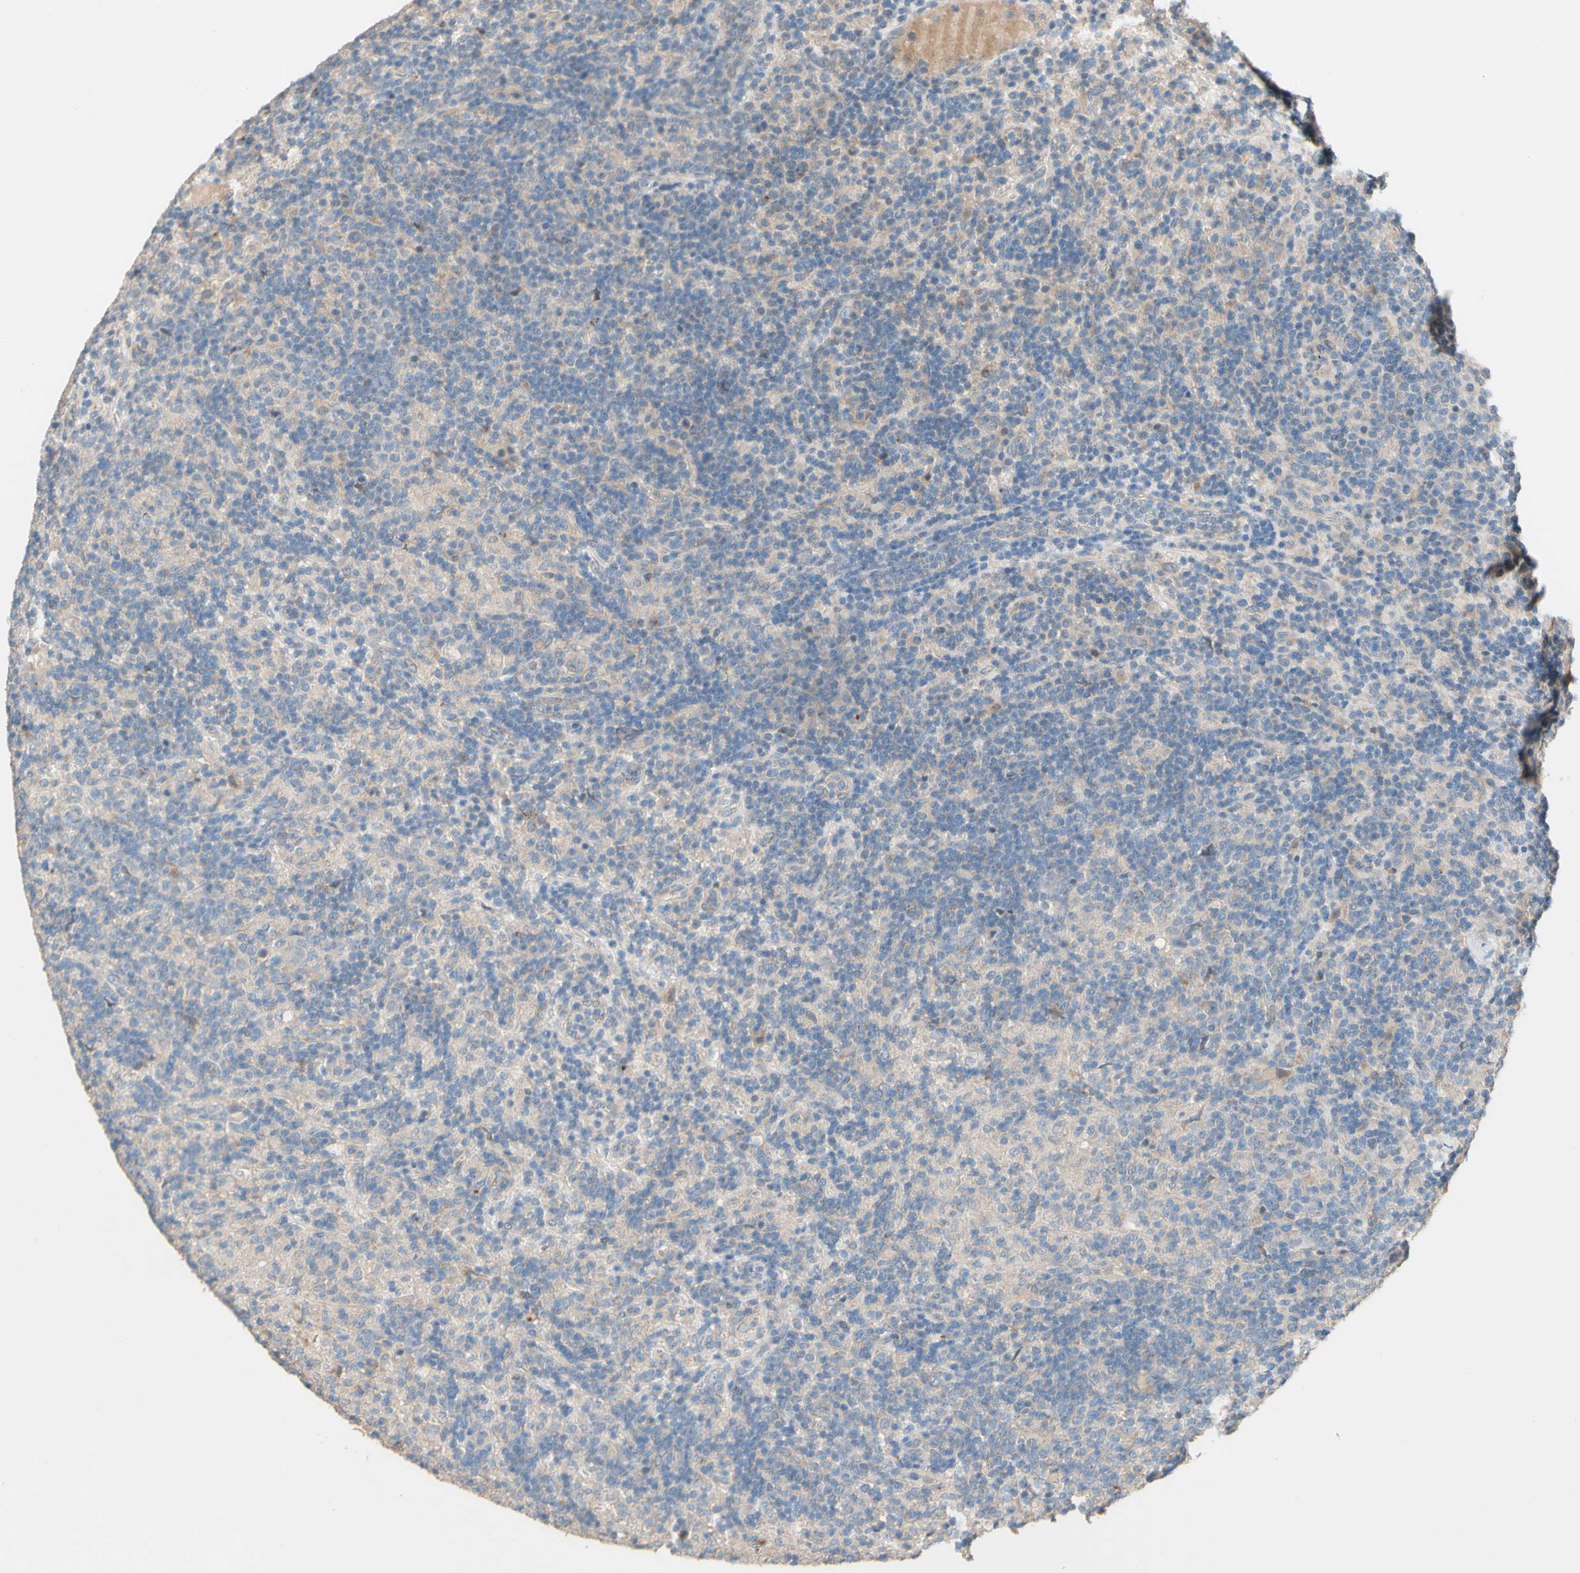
{"staining": {"intensity": "negative", "quantity": "none", "location": "none"}, "tissue": "lymphoma", "cell_type": "Tumor cells", "image_type": "cancer", "snomed": [{"axis": "morphology", "description": "Hodgkin's disease, NOS"}, {"axis": "topography", "description": "Lymph node"}], "caption": "Lymphoma stained for a protein using IHC displays no expression tumor cells.", "gene": "DKK3", "patient": {"sex": "male", "age": 70}}